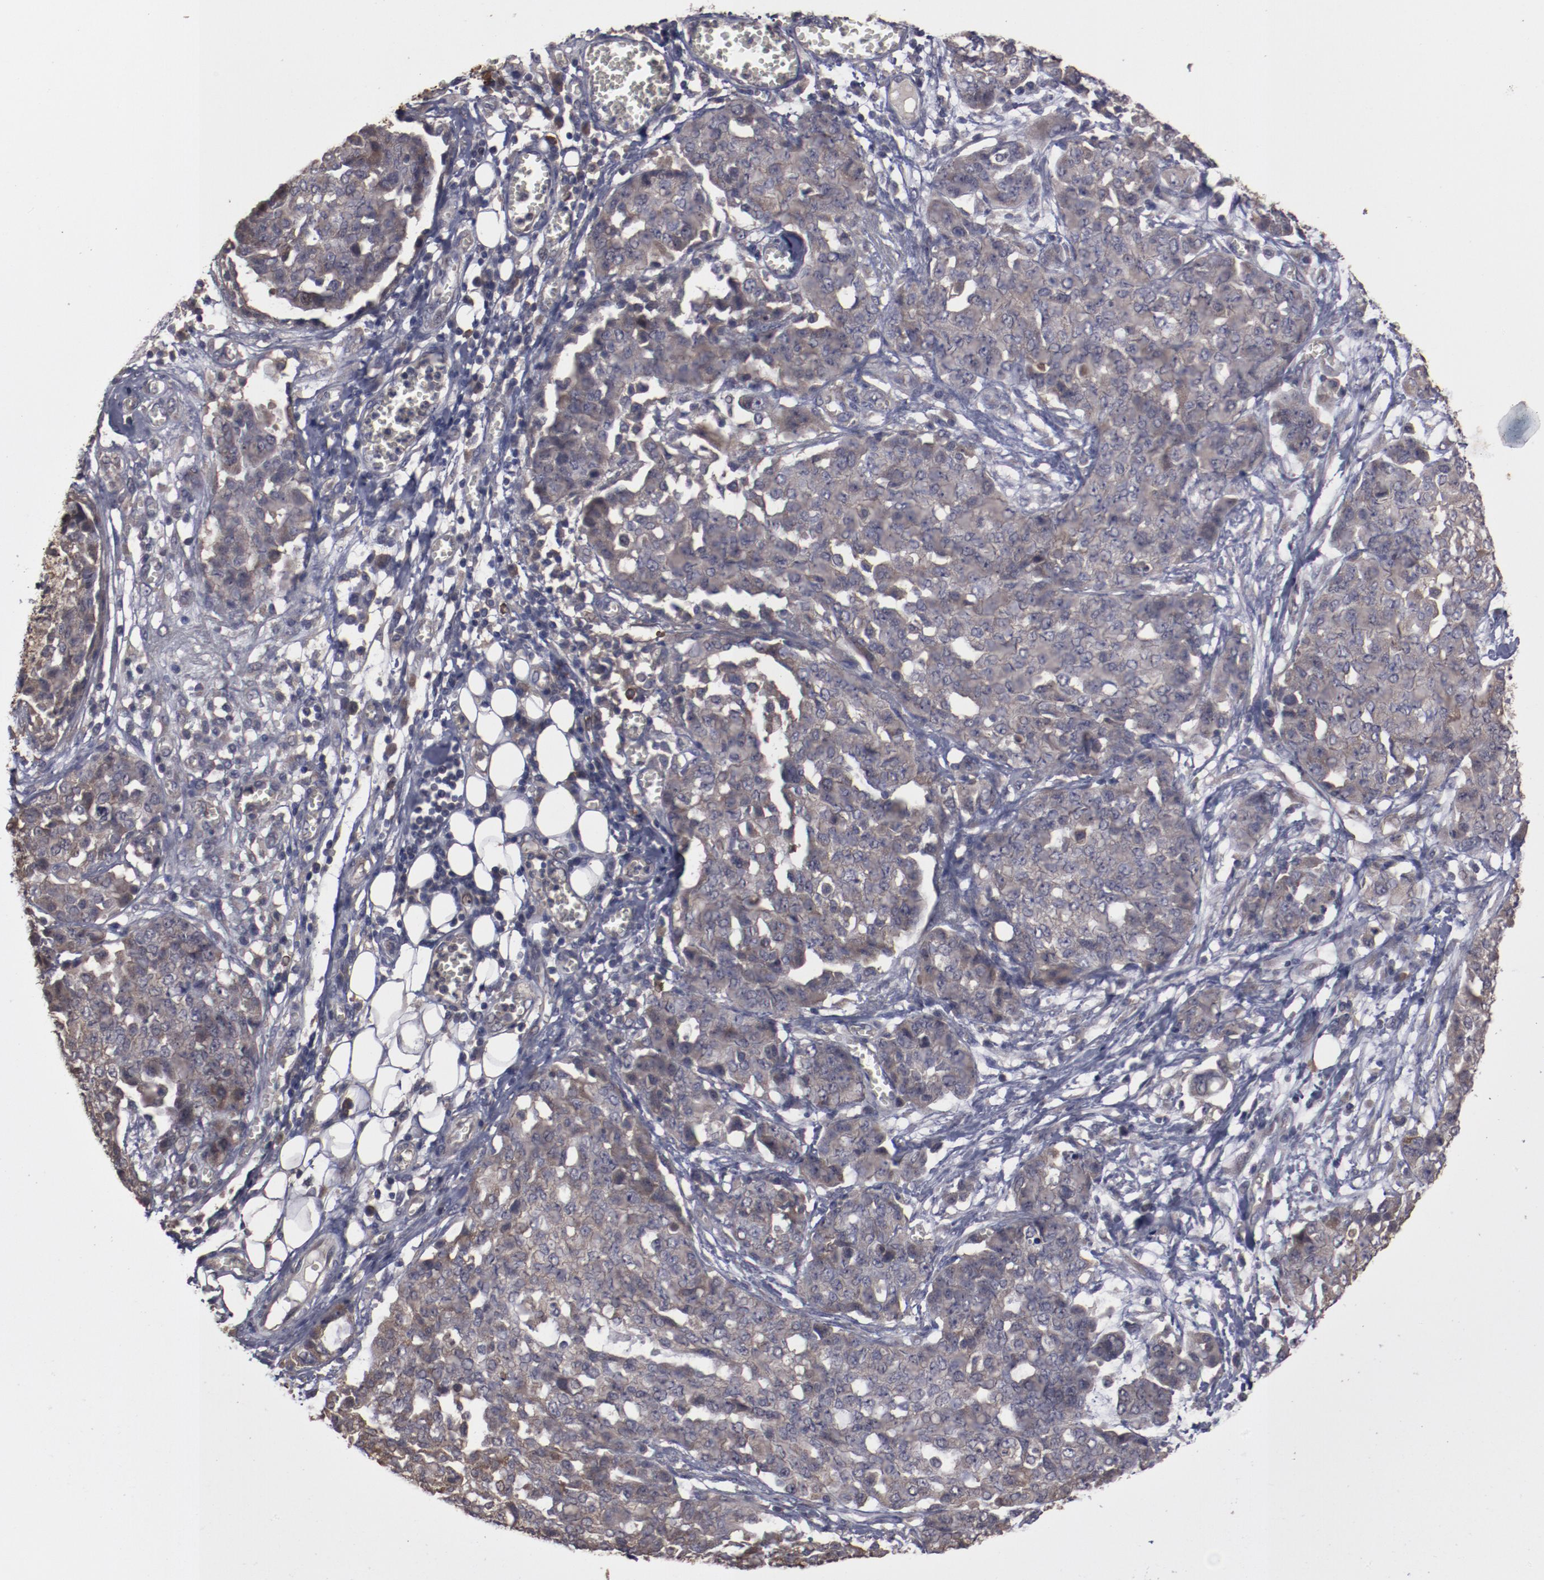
{"staining": {"intensity": "weak", "quantity": ">75%", "location": "cytoplasmic/membranous"}, "tissue": "ovarian cancer", "cell_type": "Tumor cells", "image_type": "cancer", "snomed": [{"axis": "morphology", "description": "Cystadenocarcinoma, serous, NOS"}, {"axis": "topography", "description": "Soft tissue"}, {"axis": "topography", "description": "Ovary"}], "caption": "Protein staining of ovarian serous cystadenocarcinoma tissue exhibits weak cytoplasmic/membranous staining in approximately >75% of tumor cells.", "gene": "LRRC75B", "patient": {"sex": "female", "age": 57}}